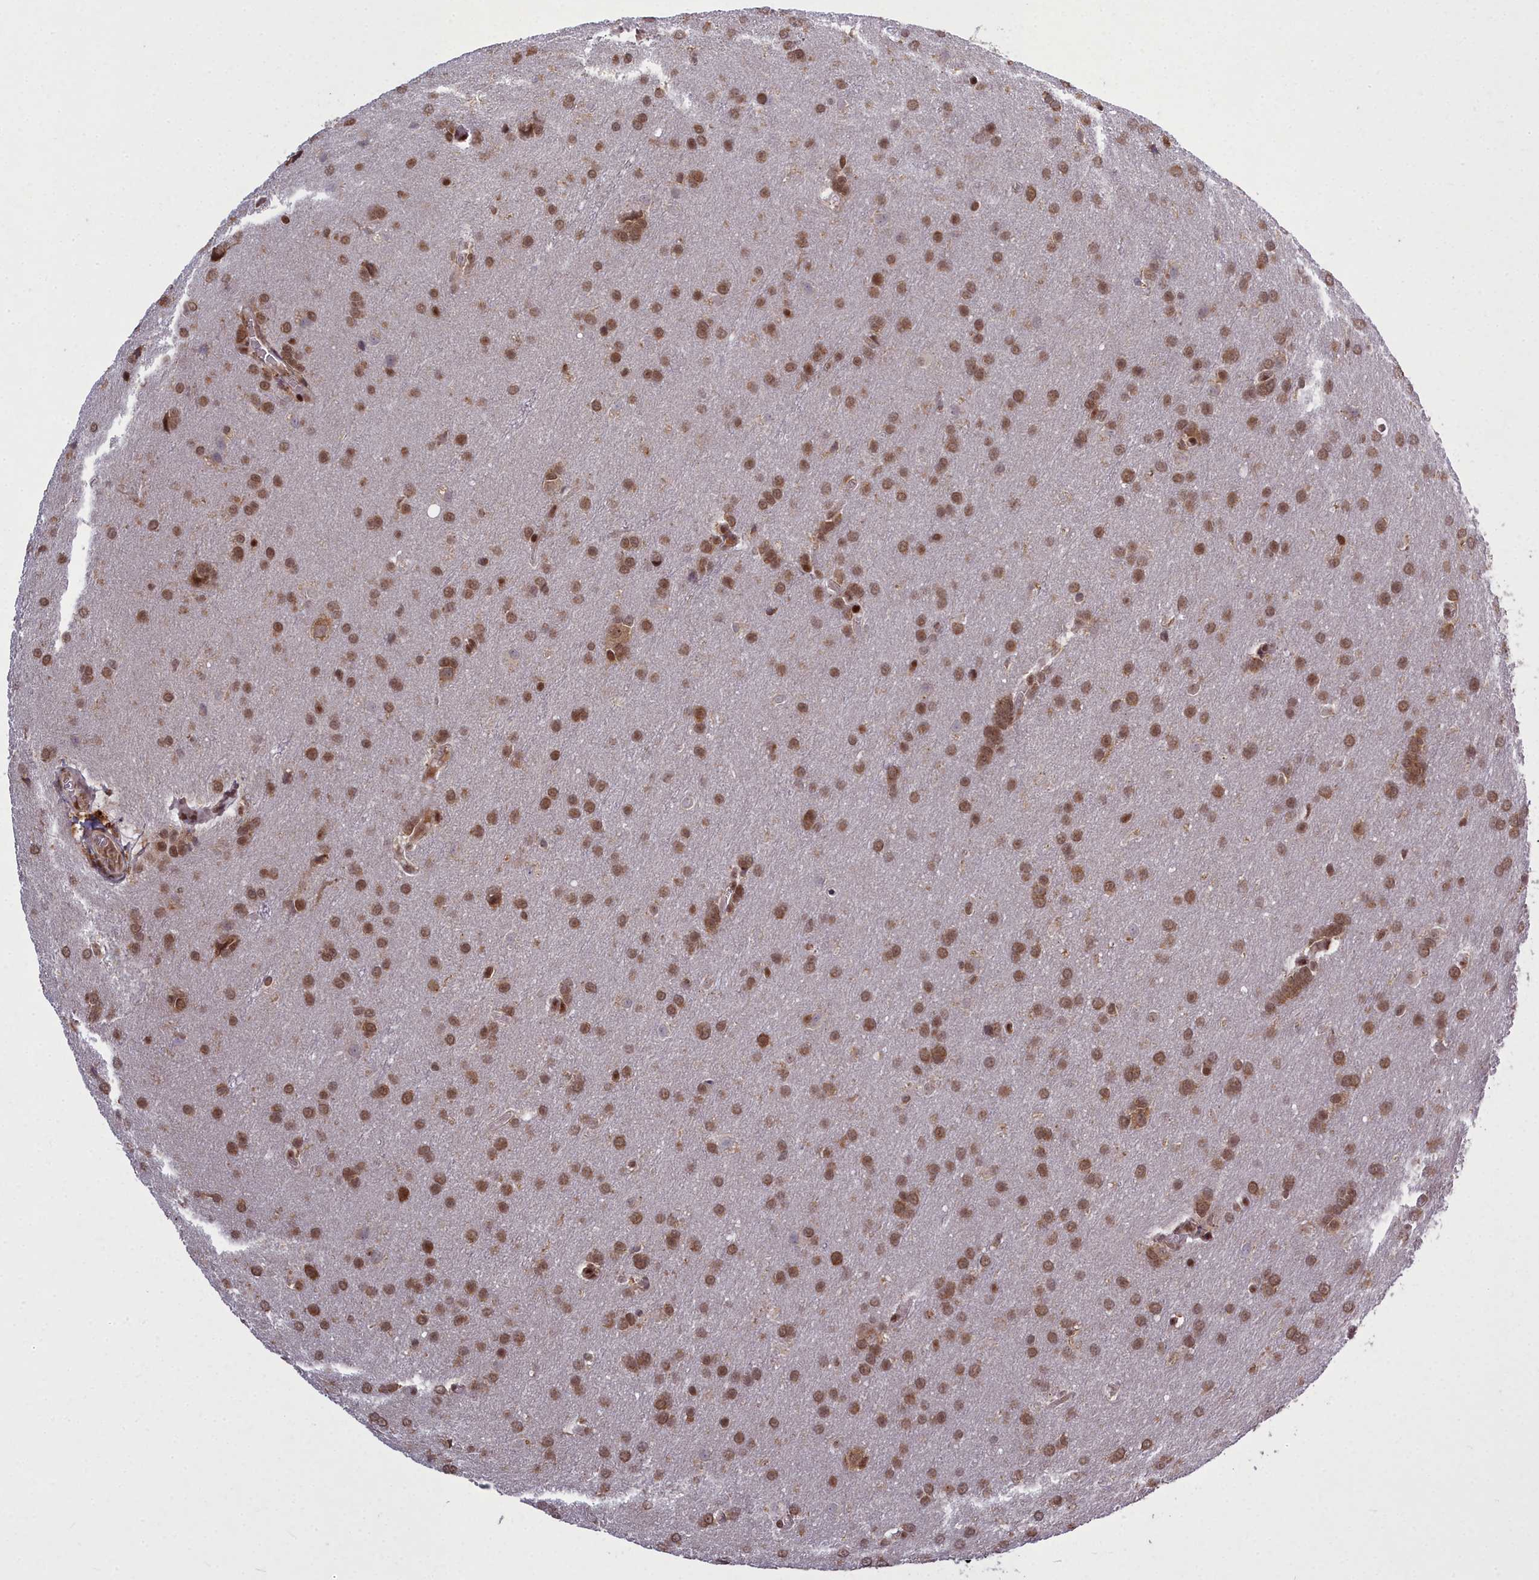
{"staining": {"intensity": "moderate", "quantity": ">75%", "location": "nuclear"}, "tissue": "glioma", "cell_type": "Tumor cells", "image_type": "cancer", "snomed": [{"axis": "morphology", "description": "Glioma, malignant, Low grade"}, {"axis": "topography", "description": "Brain"}], "caption": "The photomicrograph demonstrates staining of low-grade glioma (malignant), revealing moderate nuclear protein staining (brown color) within tumor cells.", "gene": "GMEB1", "patient": {"sex": "female", "age": 32}}